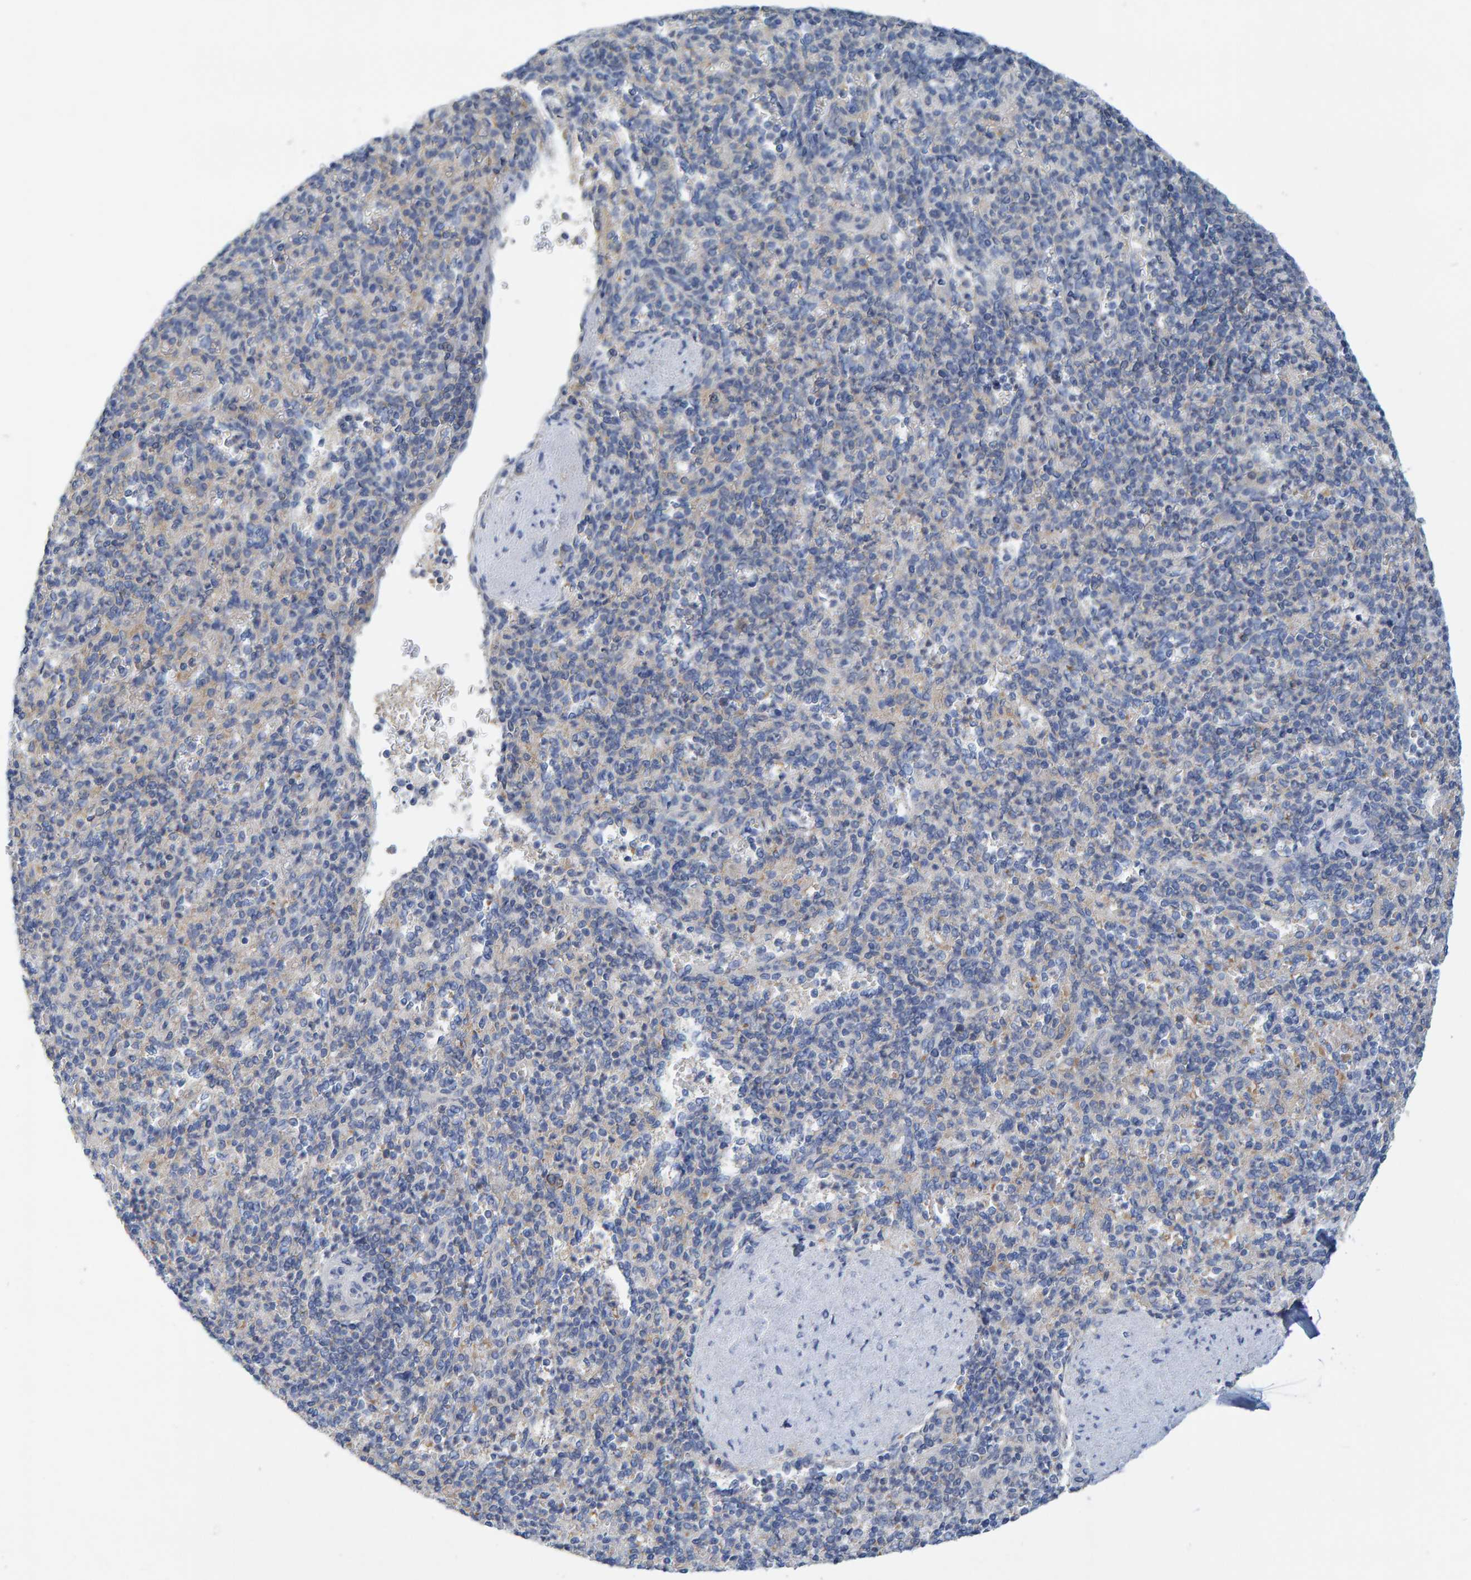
{"staining": {"intensity": "weak", "quantity": "<25%", "location": "cytoplasmic/membranous"}, "tissue": "spleen", "cell_type": "Cells in red pulp", "image_type": "normal", "snomed": [{"axis": "morphology", "description": "Normal tissue, NOS"}, {"axis": "topography", "description": "Spleen"}], "caption": "Benign spleen was stained to show a protein in brown. There is no significant positivity in cells in red pulp. Nuclei are stained in blue.", "gene": "ALAD", "patient": {"sex": "female", "age": 74}}